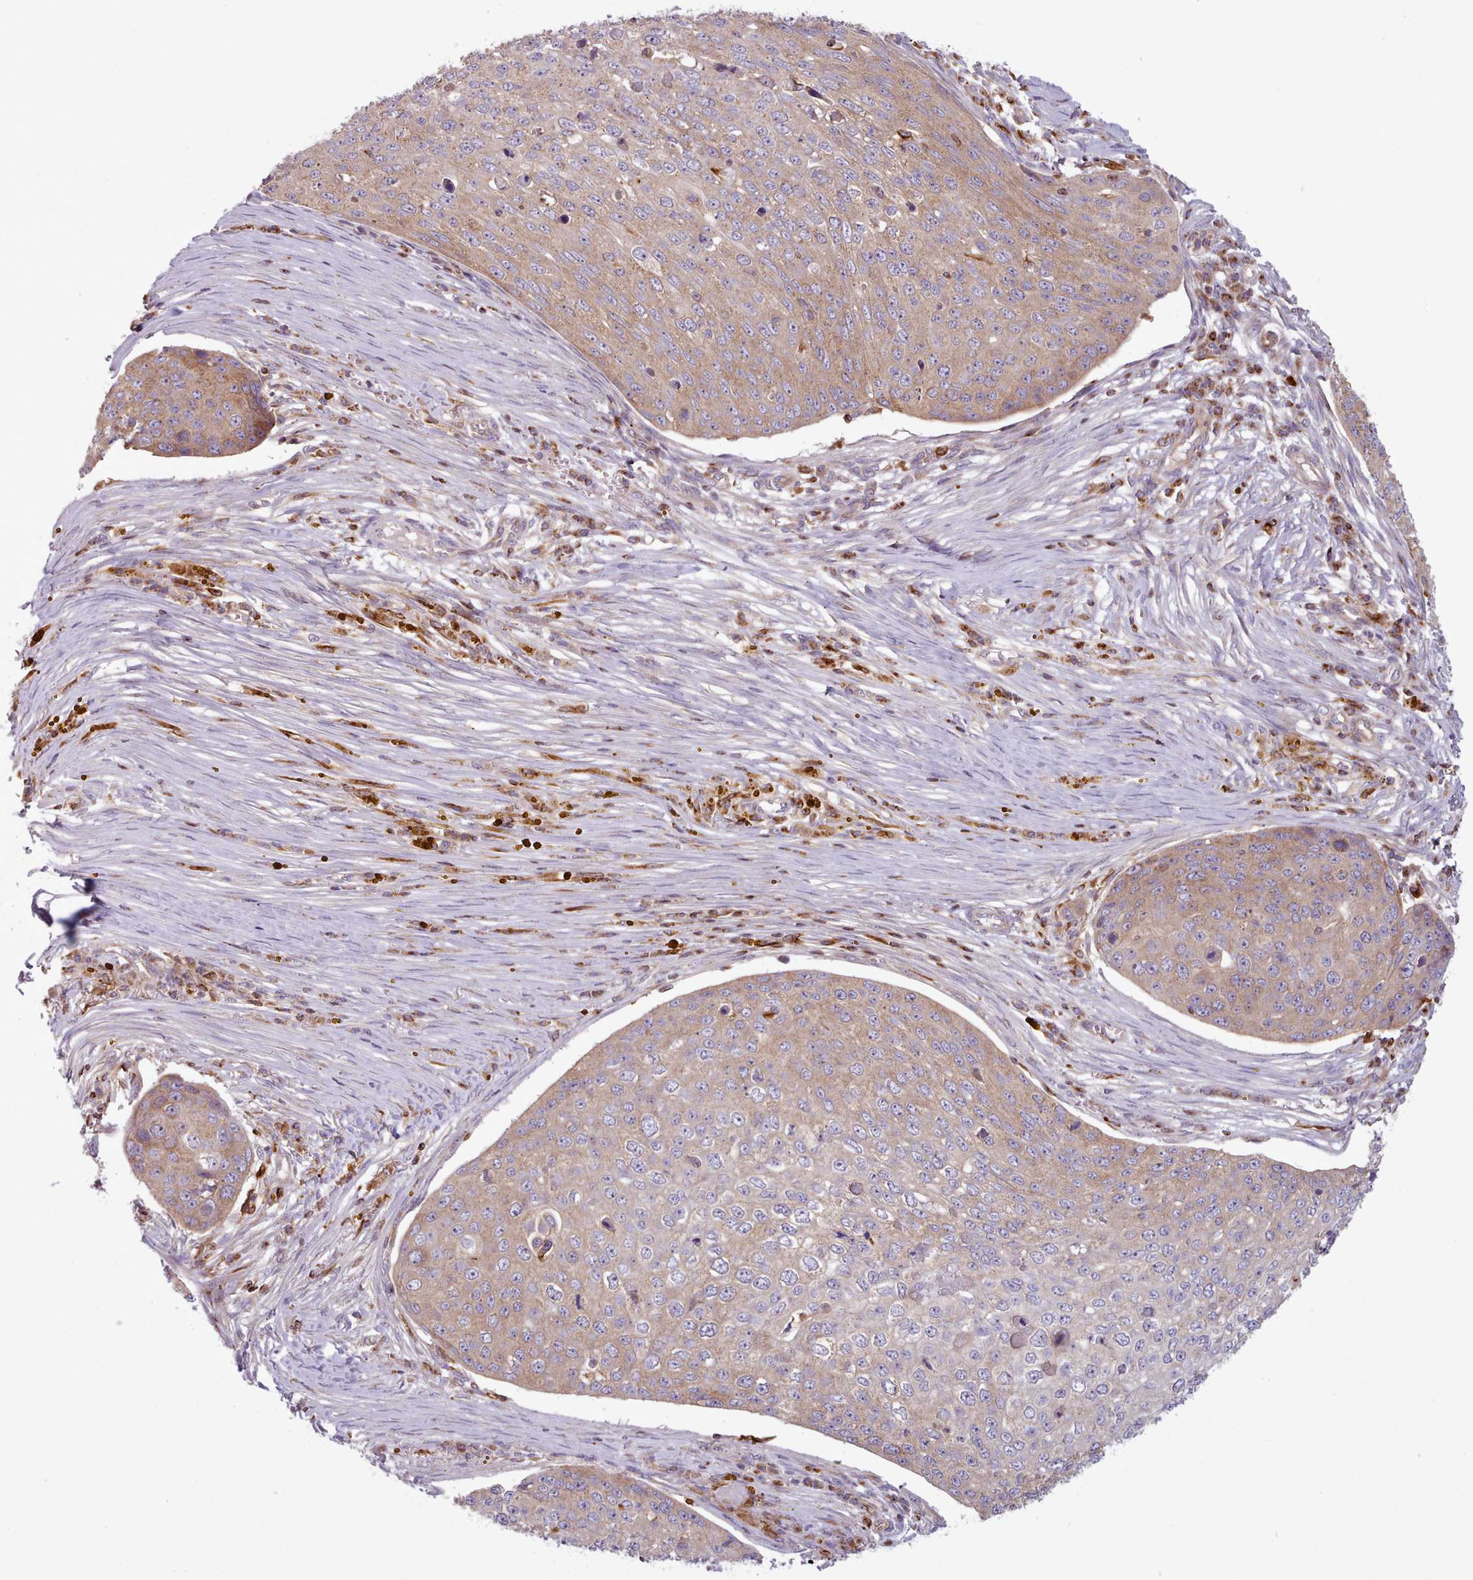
{"staining": {"intensity": "weak", "quantity": ">75%", "location": "cytoplasmic/membranous"}, "tissue": "skin cancer", "cell_type": "Tumor cells", "image_type": "cancer", "snomed": [{"axis": "morphology", "description": "Squamous cell carcinoma, NOS"}, {"axis": "topography", "description": "Skin"}], "caption": "Immunohistochemistry (IHC) staining of skin cancer (squamous cell carcinoma), which exhibits low levels of weak cytoplasmic/membranous positivity in approximately >75% of tumor cells indicating weak cytoplasmic/membranous protein expression. The staining was performed using DAB (3,3'-diaminobenzidine) (brown) for protein detection and nuclei were counterstained in hematoxylin (blue).", "gene": "CRYBG1", "patient": {"sex": "male", "age": 71}}